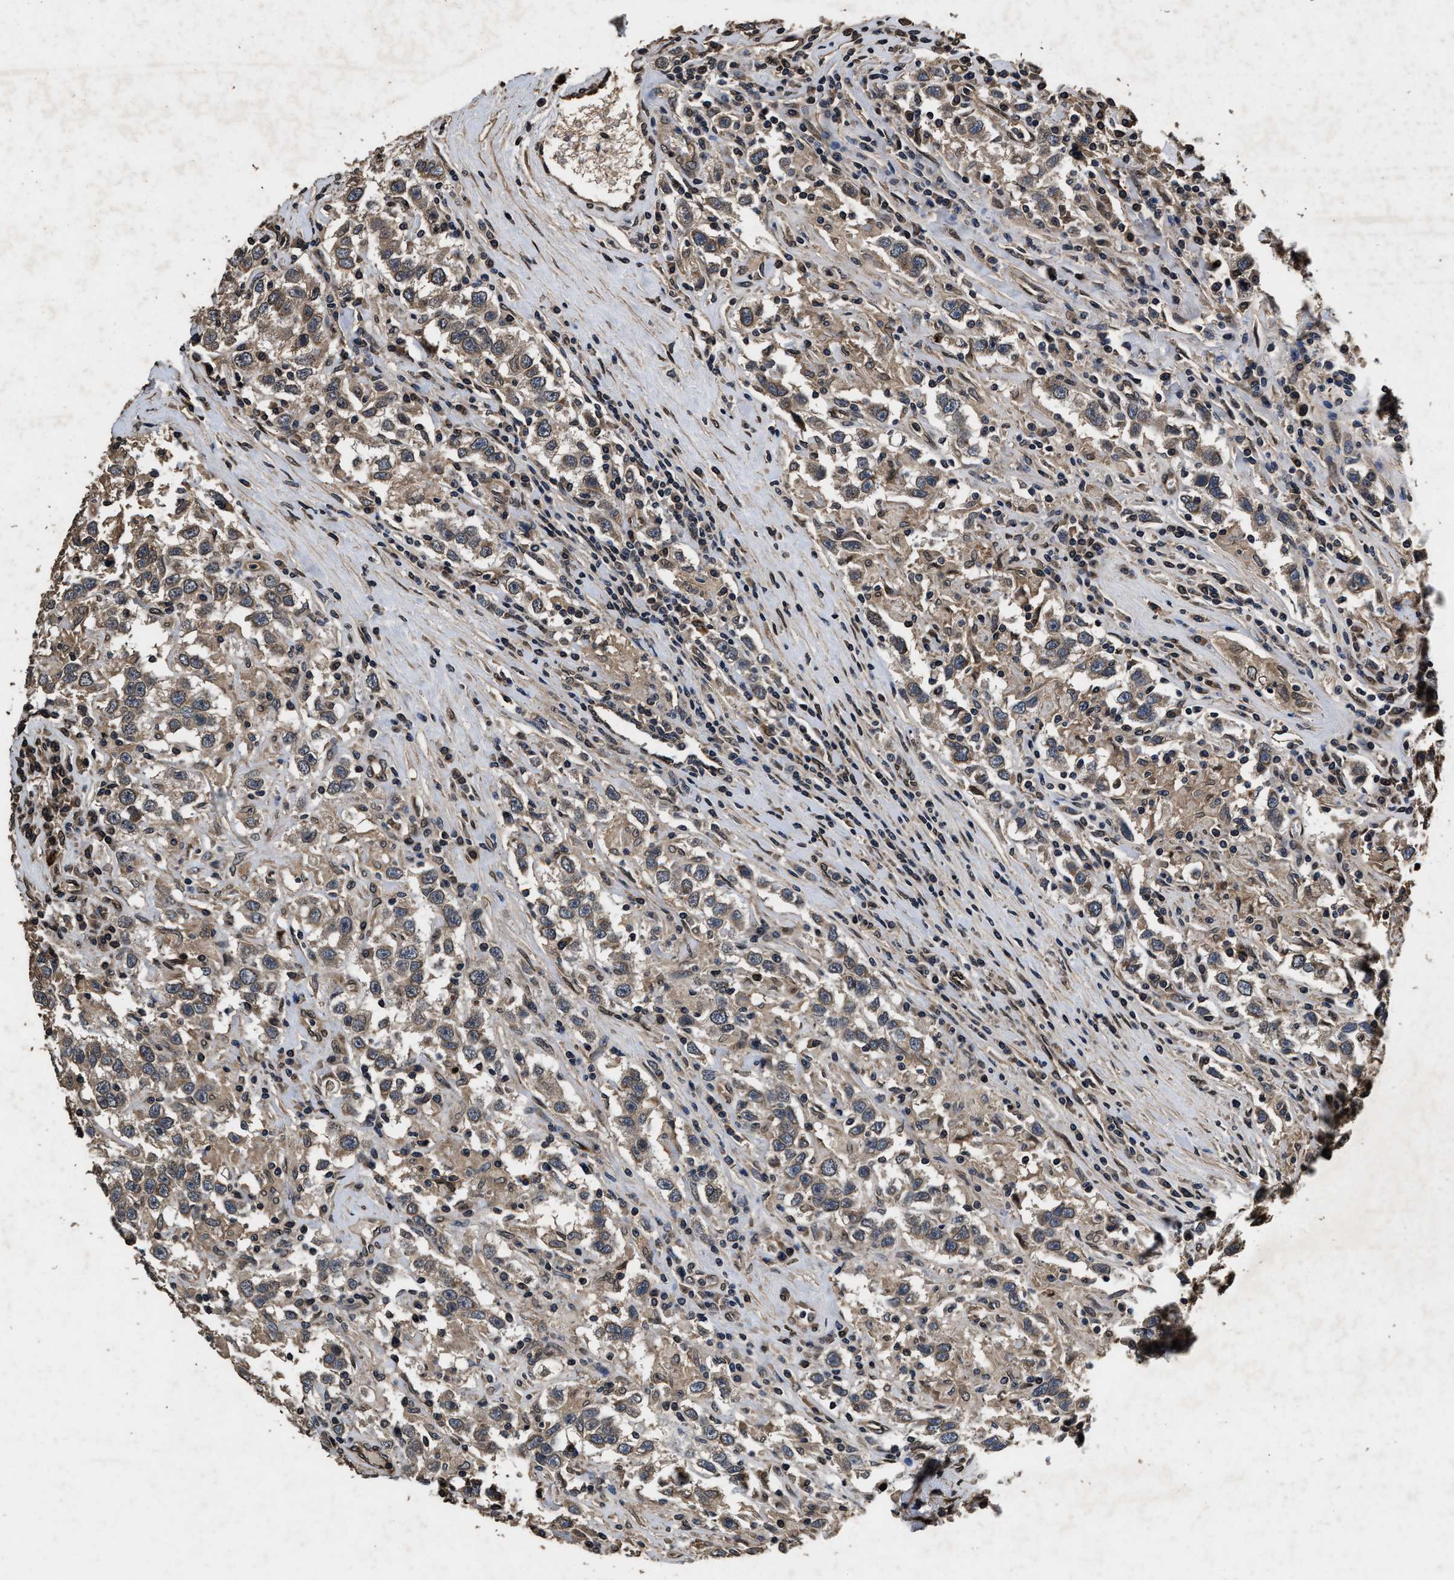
{"staining": {"intensity": "moderate", "quantity": ">75%", "location": "cytoplasmic/membranous"}, "tissue": "testis cancer", "cell_type": "Tumor cells", "image_type": "cancer", "snomed": [{"axis": "morphology", "description": "Seminoma, NOS"}, {"axis": "topography", "description": "Testis"}], "caption": "An IHC micrograph of neoplastic tissue is shown. Protein staining in brown labels moderate cytoplasmic/membranous positivity in testis seminoma within tumor cells.", "gene": "ACCS", "patient": {"sex": "male", "age": 41}}